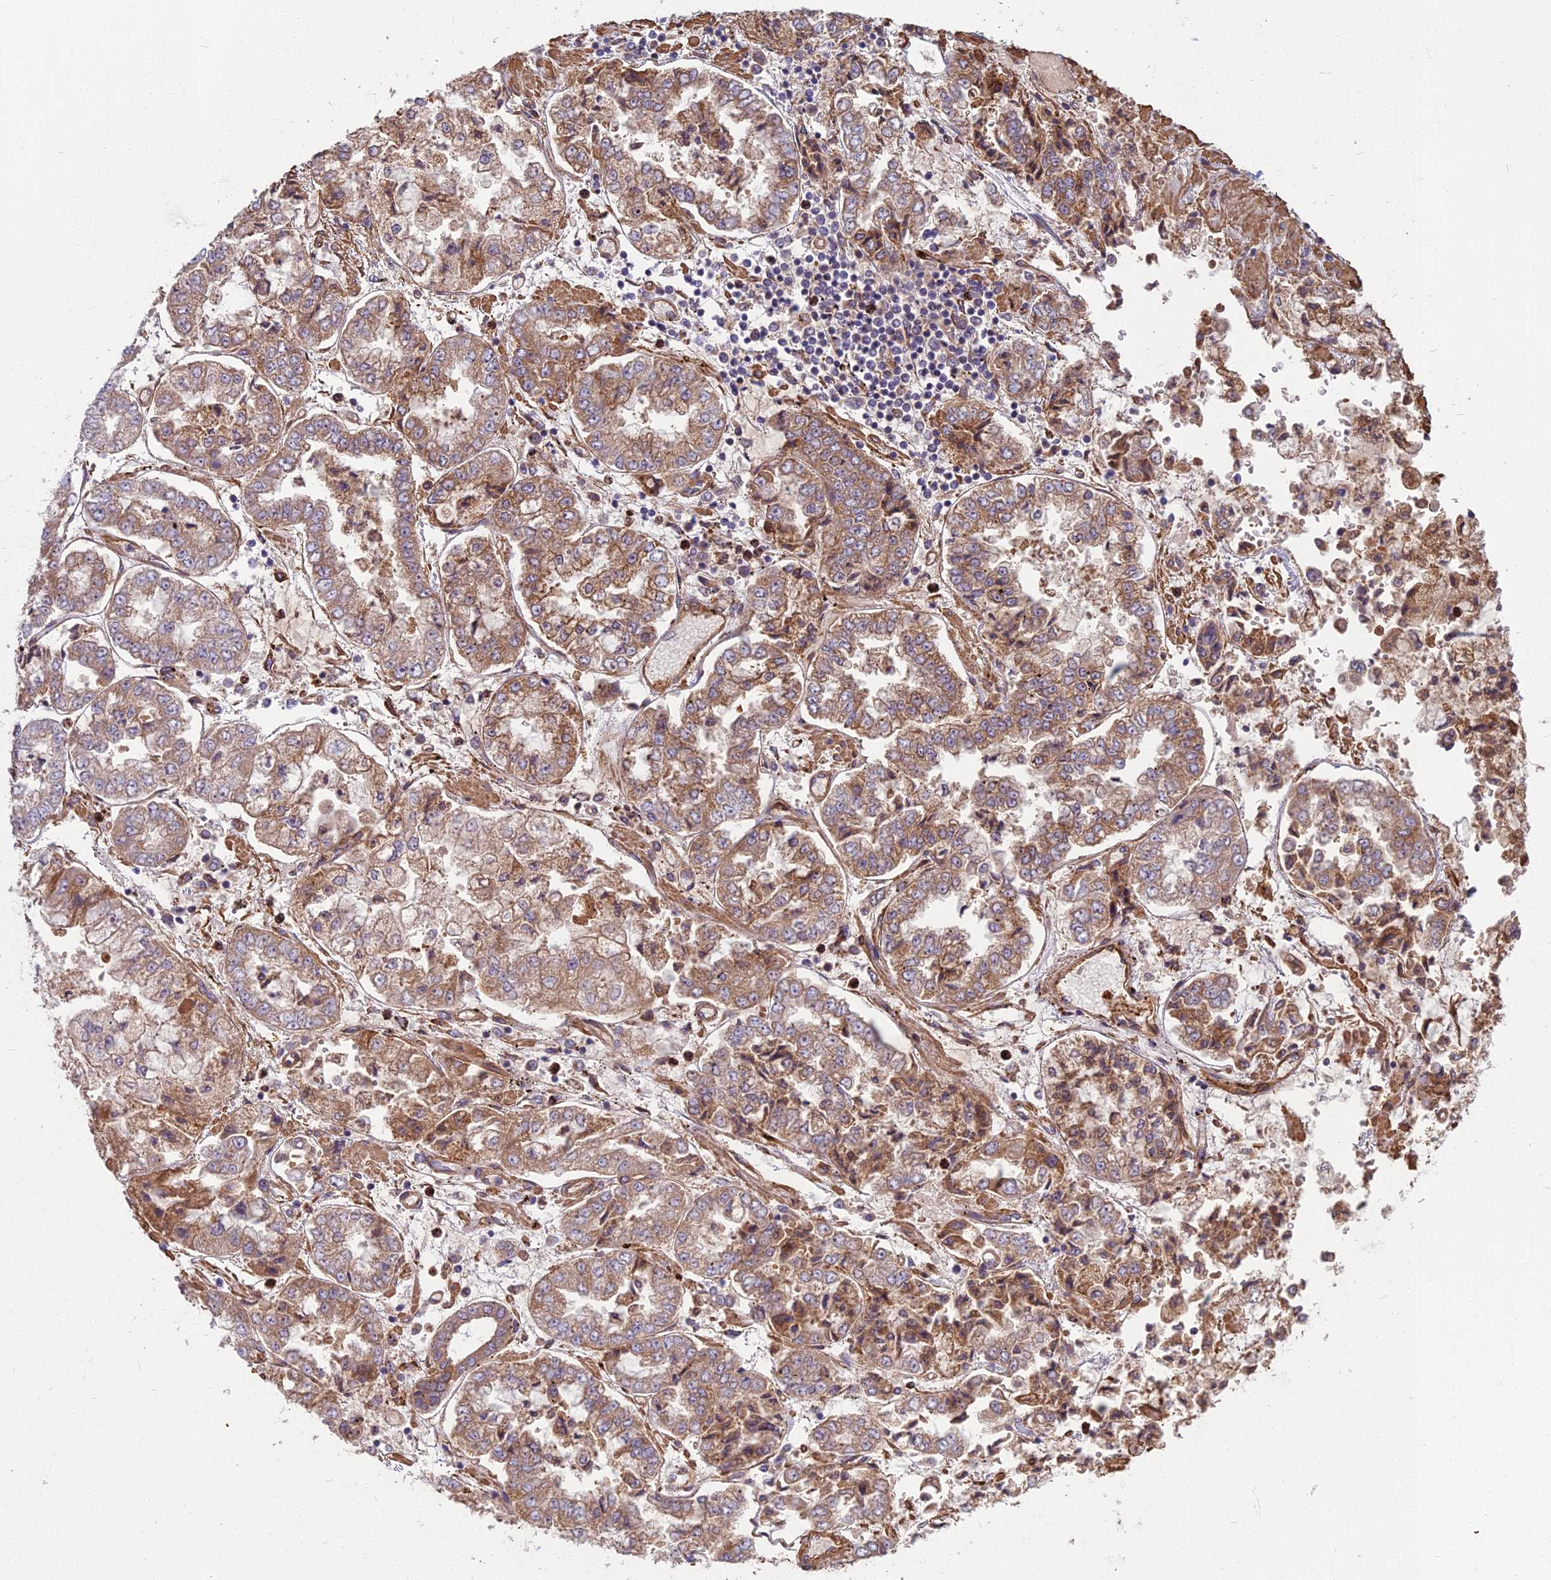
{"staining": {"intensity": "moderate", "quantity": ">75%", "location": "cytoplasmic/membranous"}, "tissue": "stomach cancer", "cell_type": "Tumor cells", "image_type": "cancer", "snomed": [{"axis": "morphology", "description": "Adenocarcinoma, NOS"}, {"axis": "topography", "description": "Stomach"}], "caption": "Stomach cancer (adenocarcinoma) tissue displays moderate cytoplasmic/membranous staining in approximately >75% of tumor cells", "gene": "WDR24", "patient": {"sex": "male", "age": 76}}